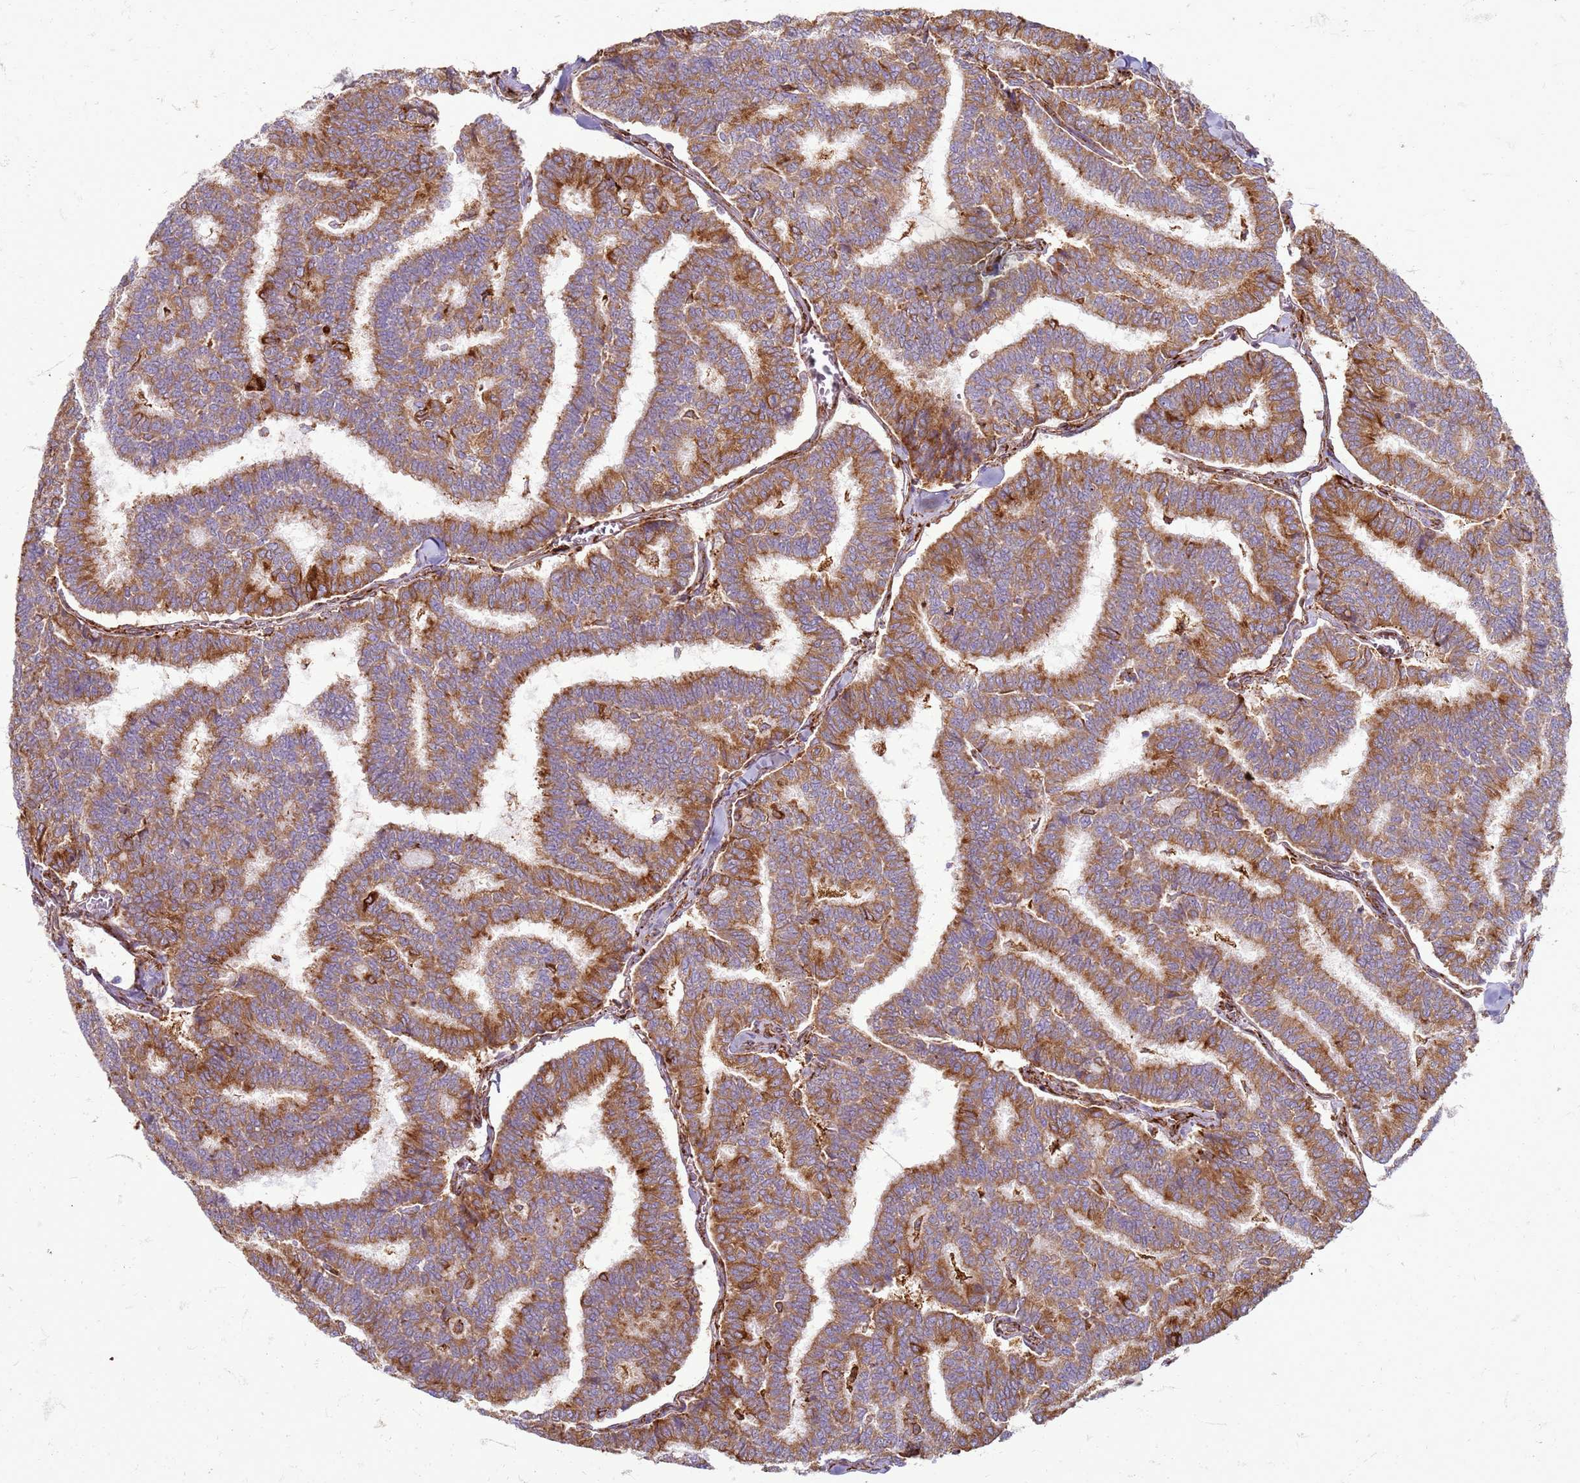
{"staining": {"intensity": "moderate", "quantity": ">75%", "location": "cytoplasmic/membranous"}, "tissue": "thyroid cancer", "cell_type": "Tumor cells", "image_type": "cancer", "snomed": [{"axis": "morphology", "description": "Papillary adenocarcinoma, NOS"}, {"axis": "topography", "description": "Thyroid gland"}], "caption": "A medium amount of moderate cytoplasmic/membranous positivity is identified in about >75% of tumor cells in thyroid cancer tissue.", "gene": "PDK3", "patient": {"sex": "female", "age": 35}}